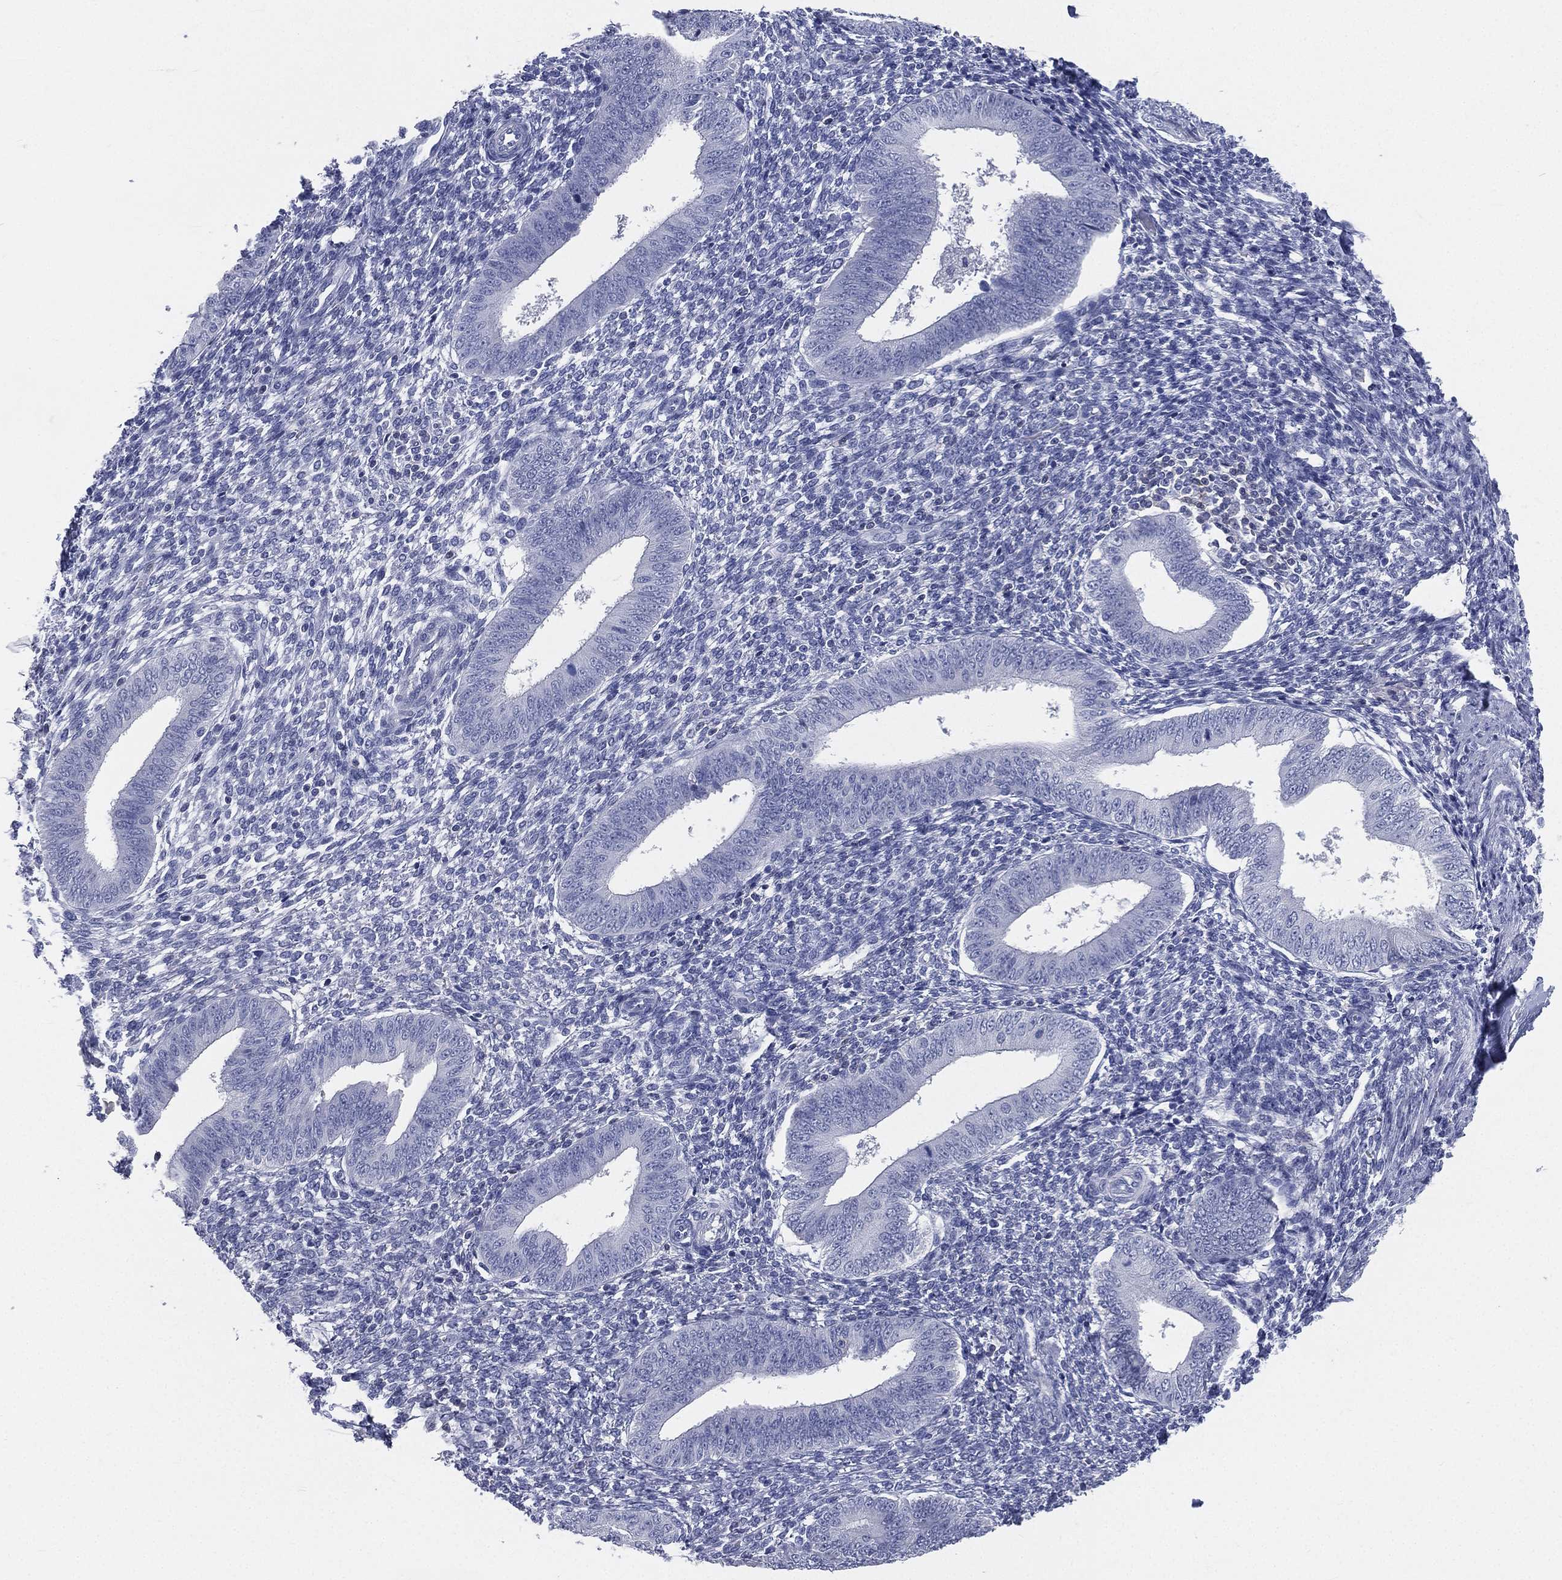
{"staining": {"intensity": "negative", "quantity": "none", "location": "none"}, "tissue": "endometrium", "cell_type": "Cells in endometrial stroma", "image_type": "normal", "snomed": [{"axis": "morphology", "description": "Normal tissue, NOS"}, {"axis": "topography", "description": "Endometrium"}], "caption": "Immunohistochemical staining of benign human endometrium reveals no significant positivity in cells in endometrial stroma.", "gene": "CD3D", "patient": {"sex": "female", "age": 39}}